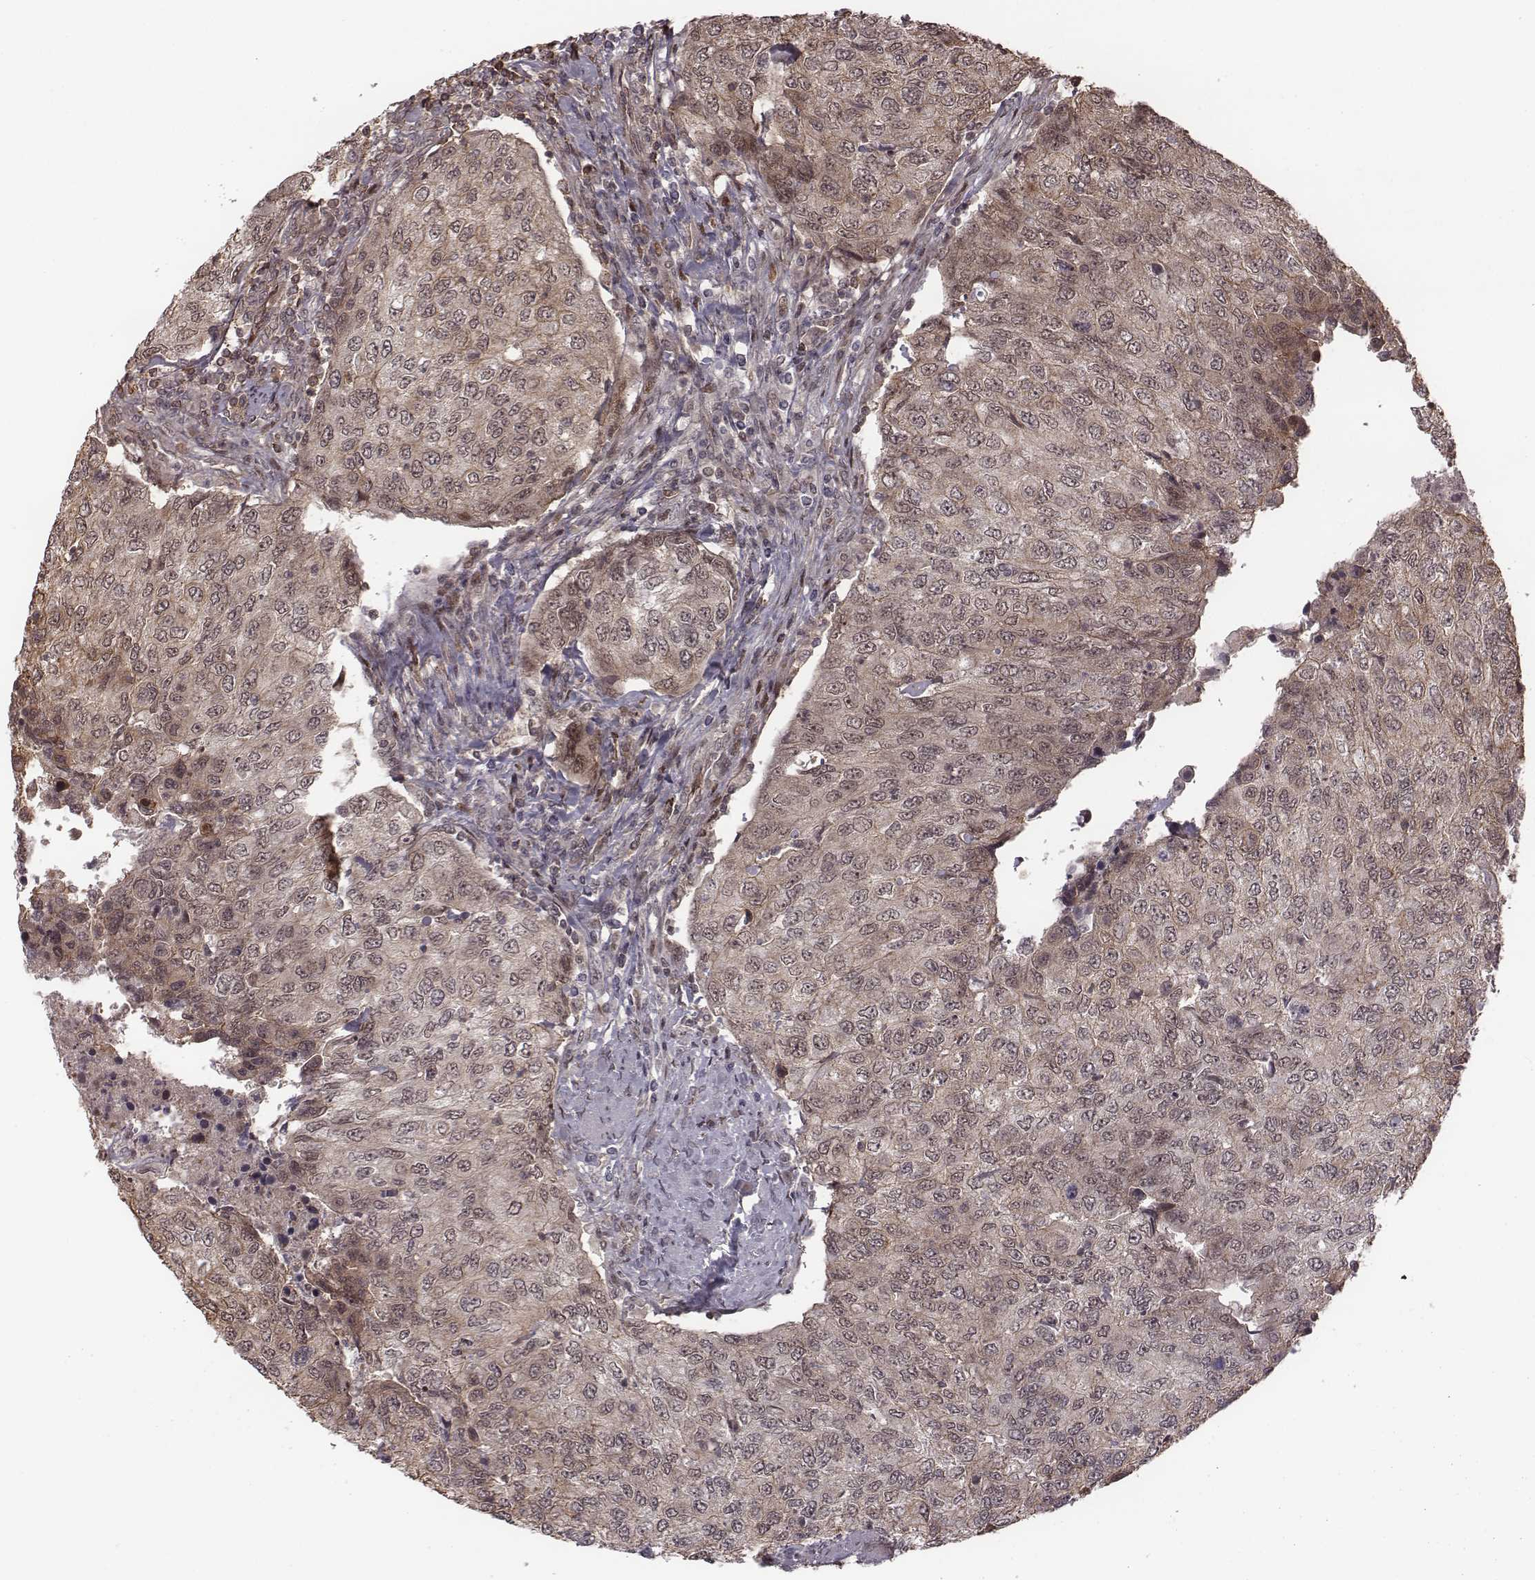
{"staining": {"intensity": "weak", "quantity": ">75%", "location": "cytoplasmic/membranous,nuclear"}, "tissue": "urothelial cancer", "cell_type": "Tumor cells", "image_type": "cancer", "snomed": [{"axis": "morphology", "description": "Urothelial carcinoma, High grade"}, {"axis": "topography", "description": "Urinary bladder"}], "caption": "Immunohistochemistry staining of high-grade urothelial carcinoma, which shows low levels of weak cytoplasmic/membranous and nuclear positivity in about >75% of tumor cells indicating weak cytoplasmic/membranous and nuclear protein staining. The staining was performed using DAB (3,3'-diaminobenzidine) (brown) for protein detection and nuclei were counterstained in hematoxylin (blue).", "gene": "RPL3", "patient": {"sex": "female", "age": 78}}